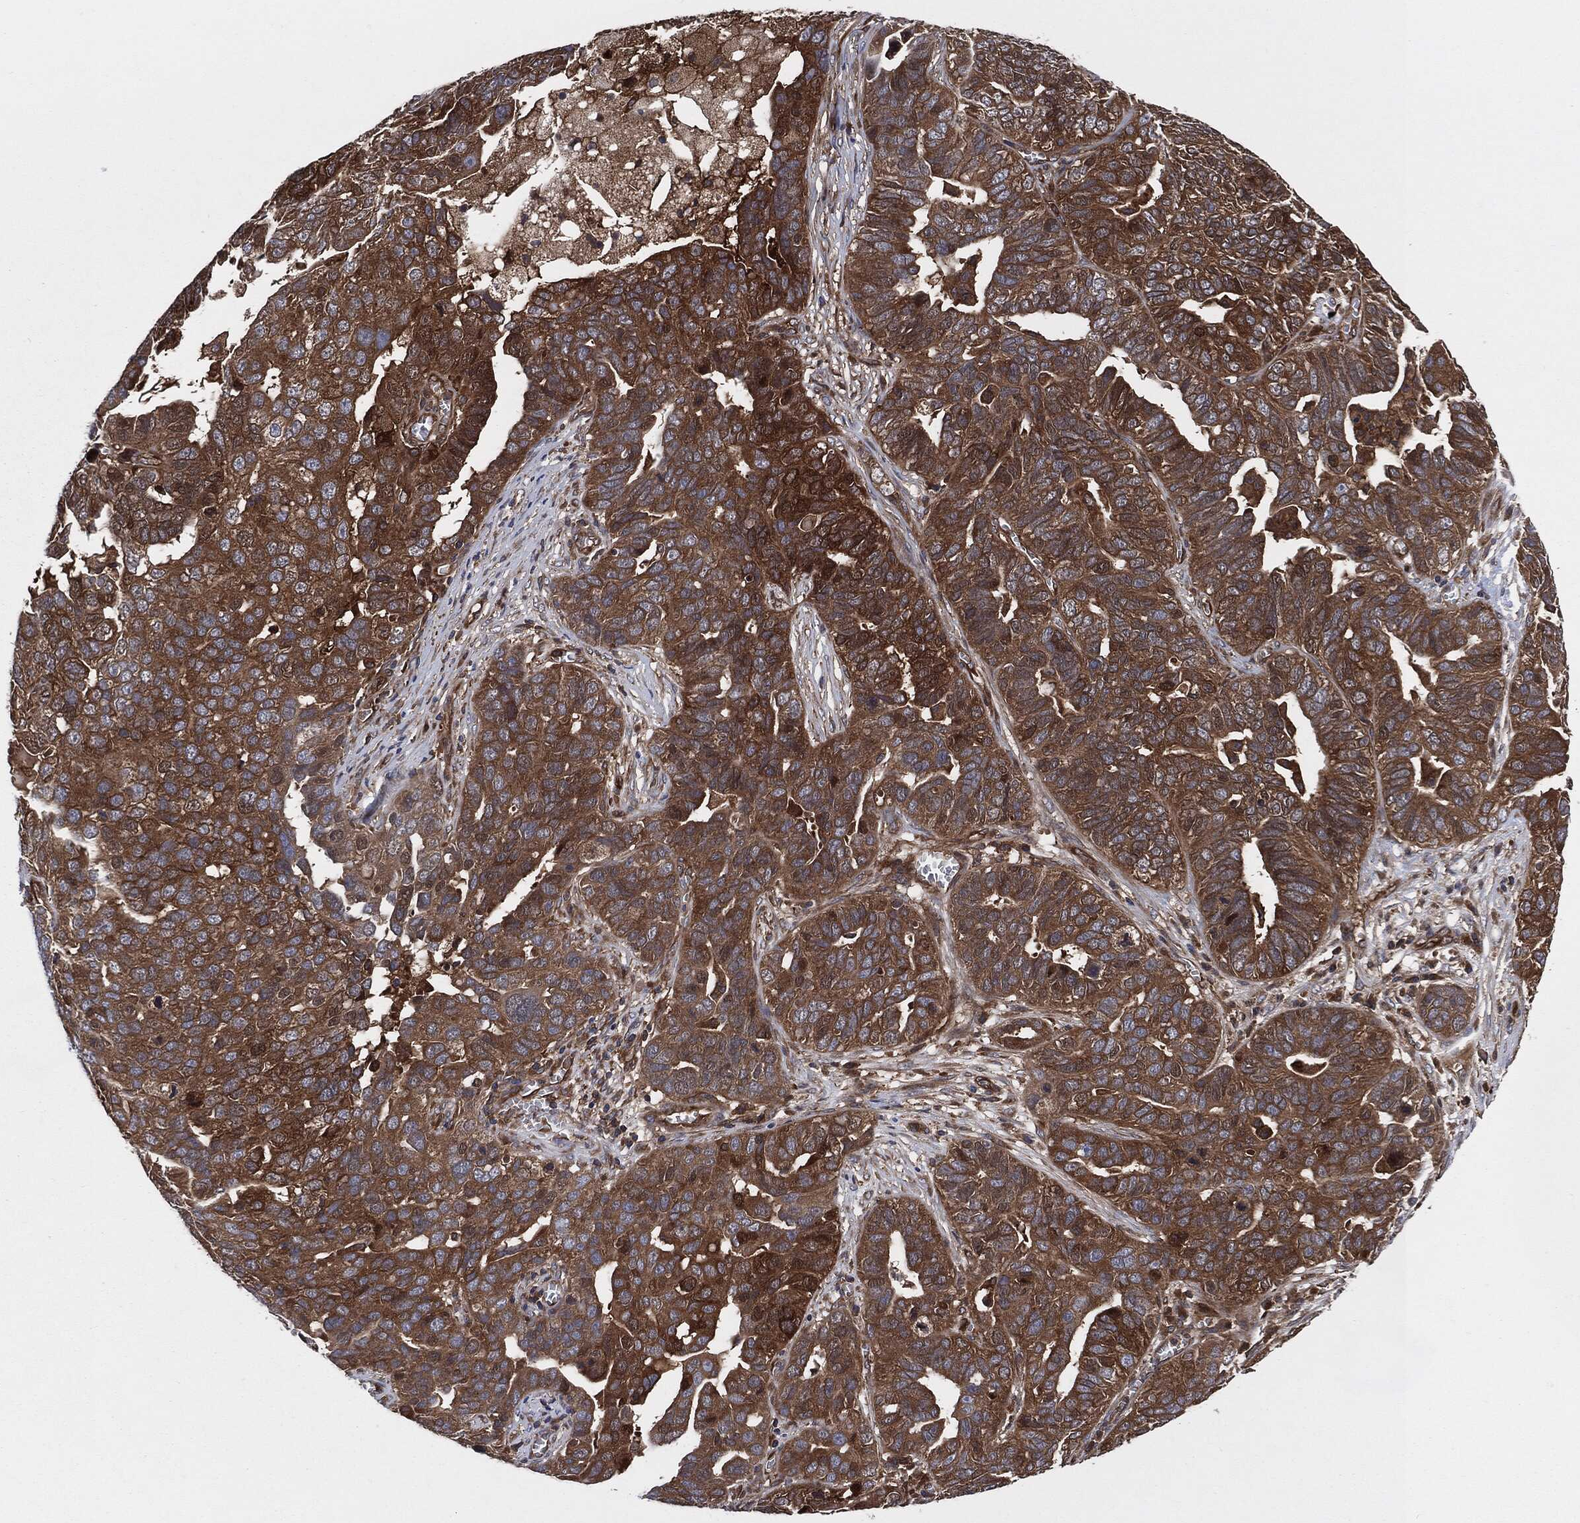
{"staining": {"intensity": "strong", "quantity": ">75%", "location": "cytoplasmic/membranous"}, "tissue": "ovarian cancer", "cell_type": "Tumor cells", "image_type": "cancer", "snomed": [{"axis": "morphology", "description": "Carcinoma, endometroid"}, {"axis": "topography", "description": "Soft tissue"}, {"axis": "topography", "description": "Ovary"}], "caption": "Immunohistochemistry (IHC) of human ovarian cancer exhibits high levels of strong cytoplasmic/membranous staining in about >75% of tumor cells. The protein of interest is stained brown, and the nuclei are stained in blue (DAB IHC with brightfield microscopy, high magnification).", "gene": "XPNPEP1", "patient": {"sex": "female", "age": 52}}